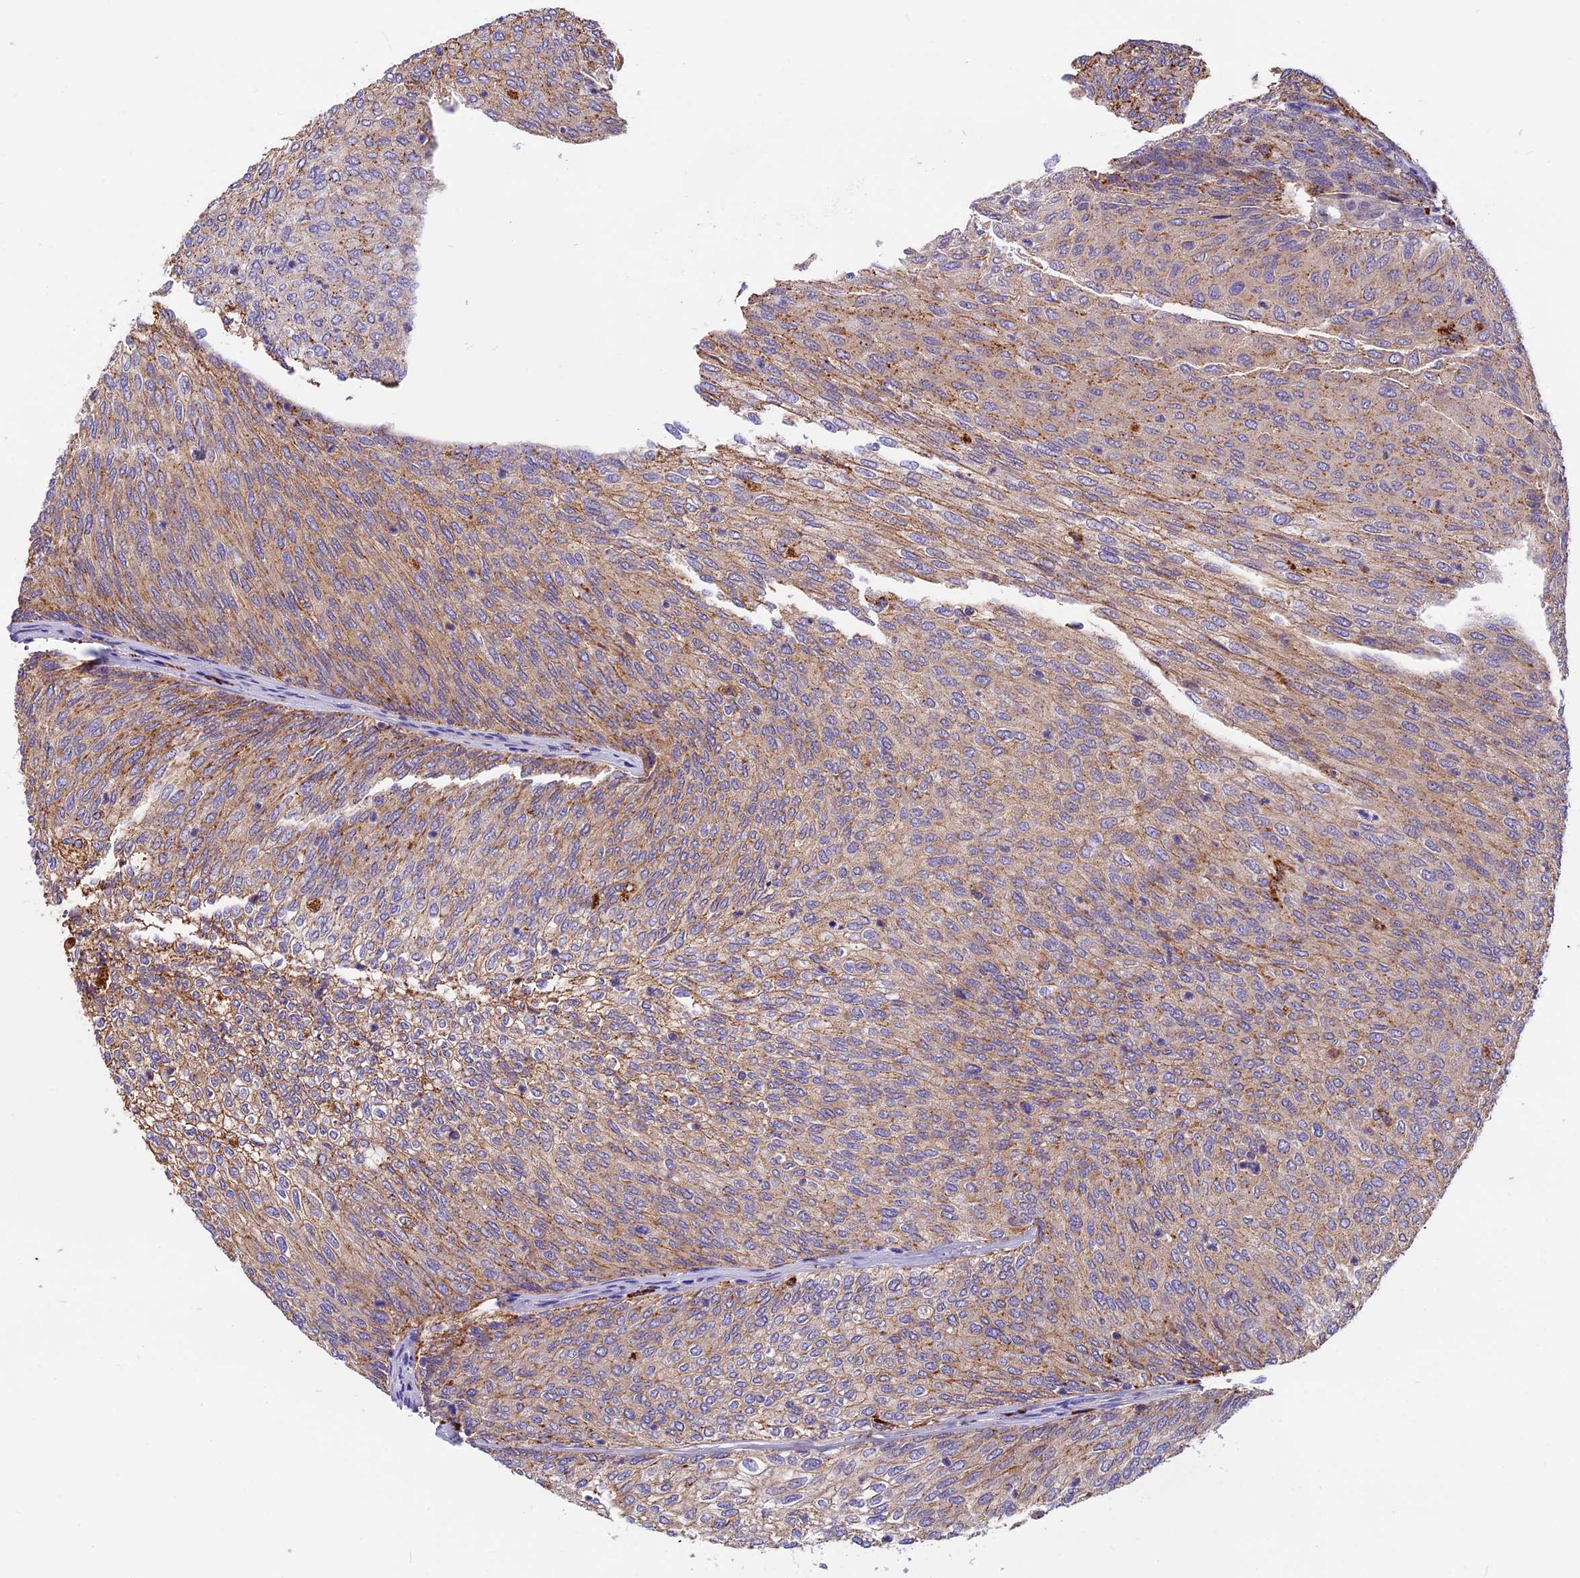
{"staining": {"intensity": "weak", "quantity": ">75%", "location": "cytoplasmic/membranous"}, "tissue": "urothelial cancer", "cell_type": "Tumor cells", "image_type": "cancer", "snomed": [{"axis": "morphology", "description": "Urothelial carcinoma, Low grade"}, {"axis": "topography", "description": "Urinary bladder"}], "caption": "An IHC image of tumor tissue is shown. Protein staining in brown shows weak cytoplasmic/membranous positivity in urothelial carcinoma (low-grade) within tumor cells. Nuclei are stained in blue.", "gene": "COPE", "patient": {"sex": "female", "age": 79}}